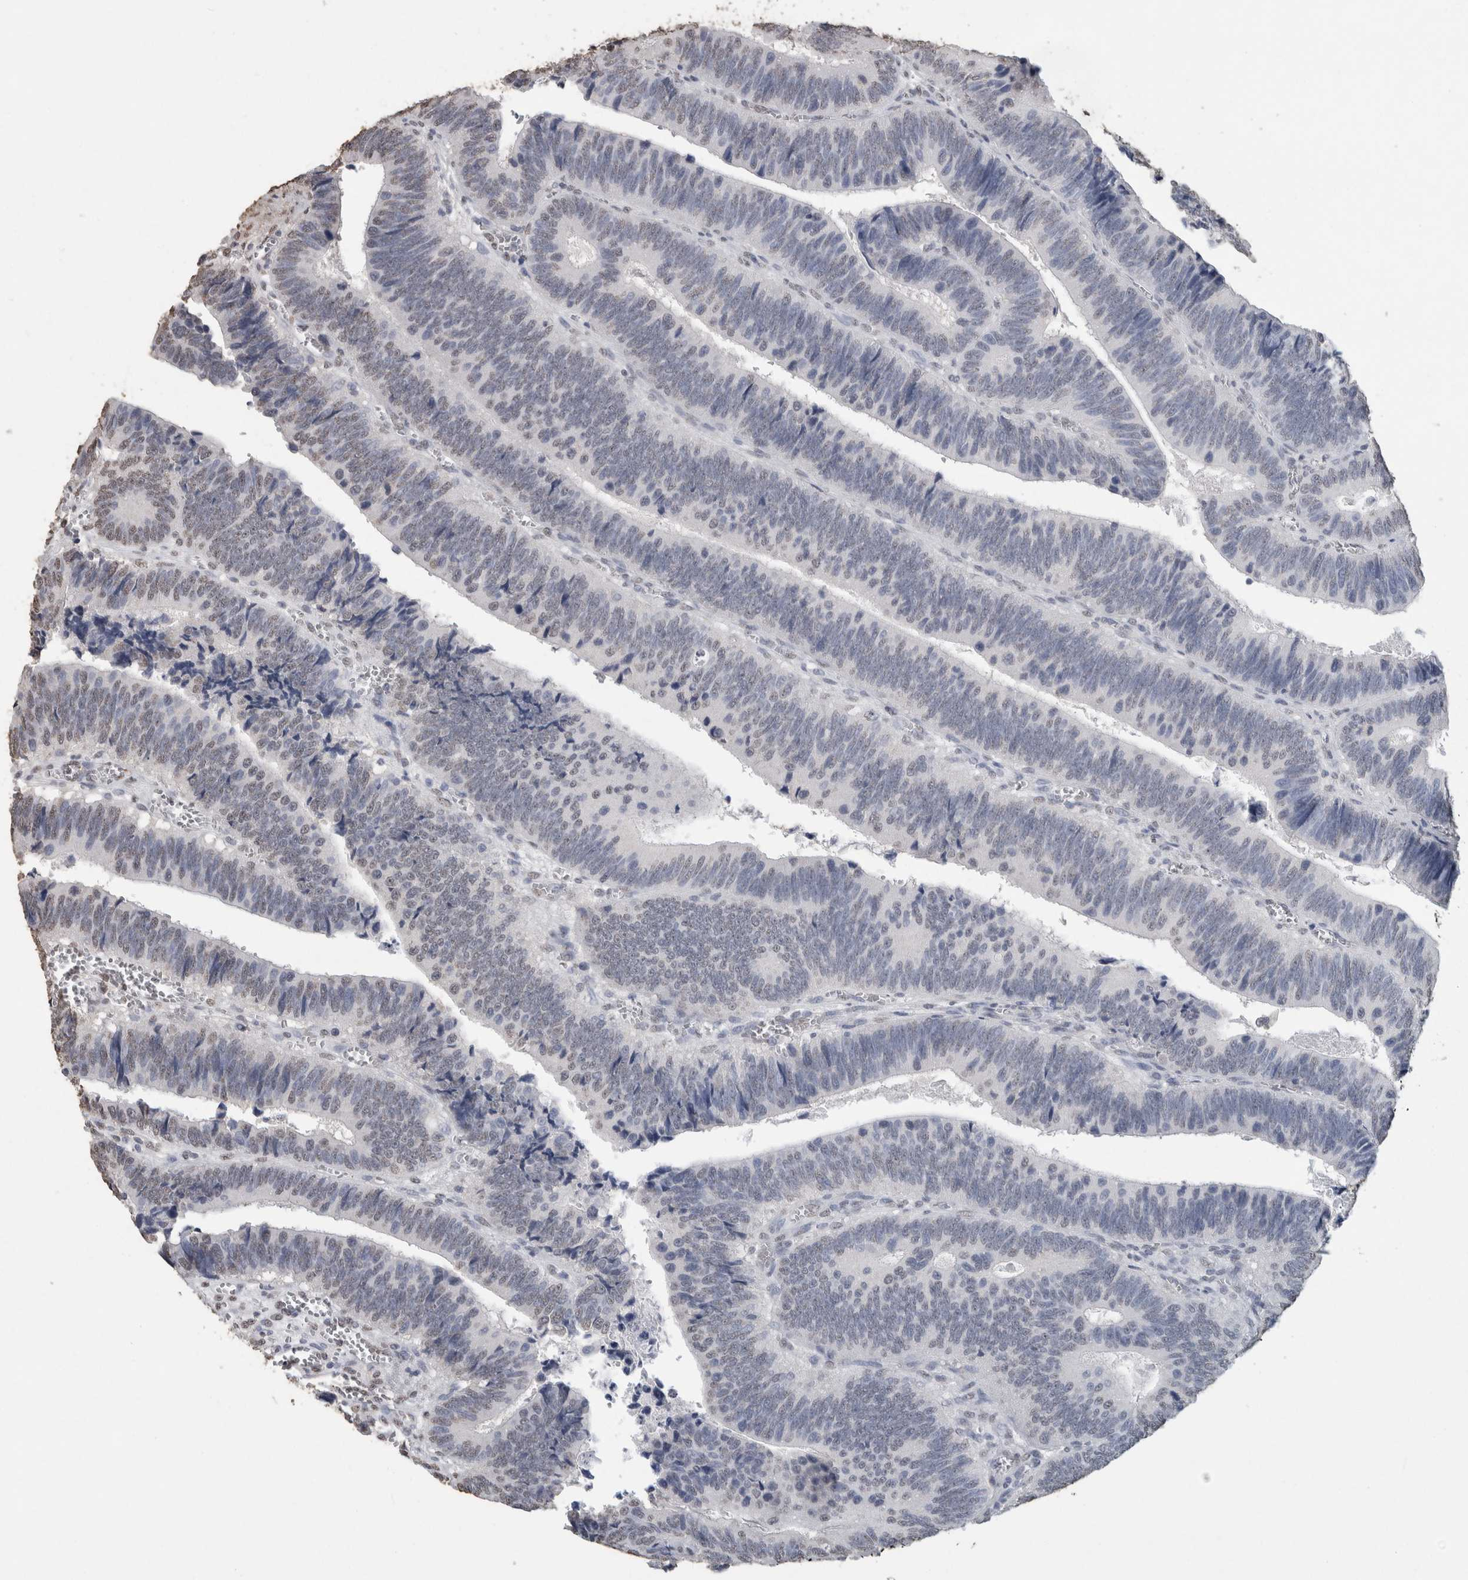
{"staining": {"intensity": "weak", "quantity": "<25%", "location": "nuclear"}, "tissue": "colorectal cancer", "cell_type": "Tumor cells", "image_type": "cancer", "snomed": [{"axis": "morphology", "description": "Inflammation, NOS"}, {"axis": "morphology", "description": "Adenocarcinoma, NOS"}, {"axis": "topography", "description": "Colon"}], "caption": "Tumor cells are negative for brown protein staining in colorectal cancer (adenocarcinoma).", "gene": "LTBP1", "patient": {"sex": "male", "age": 72}}